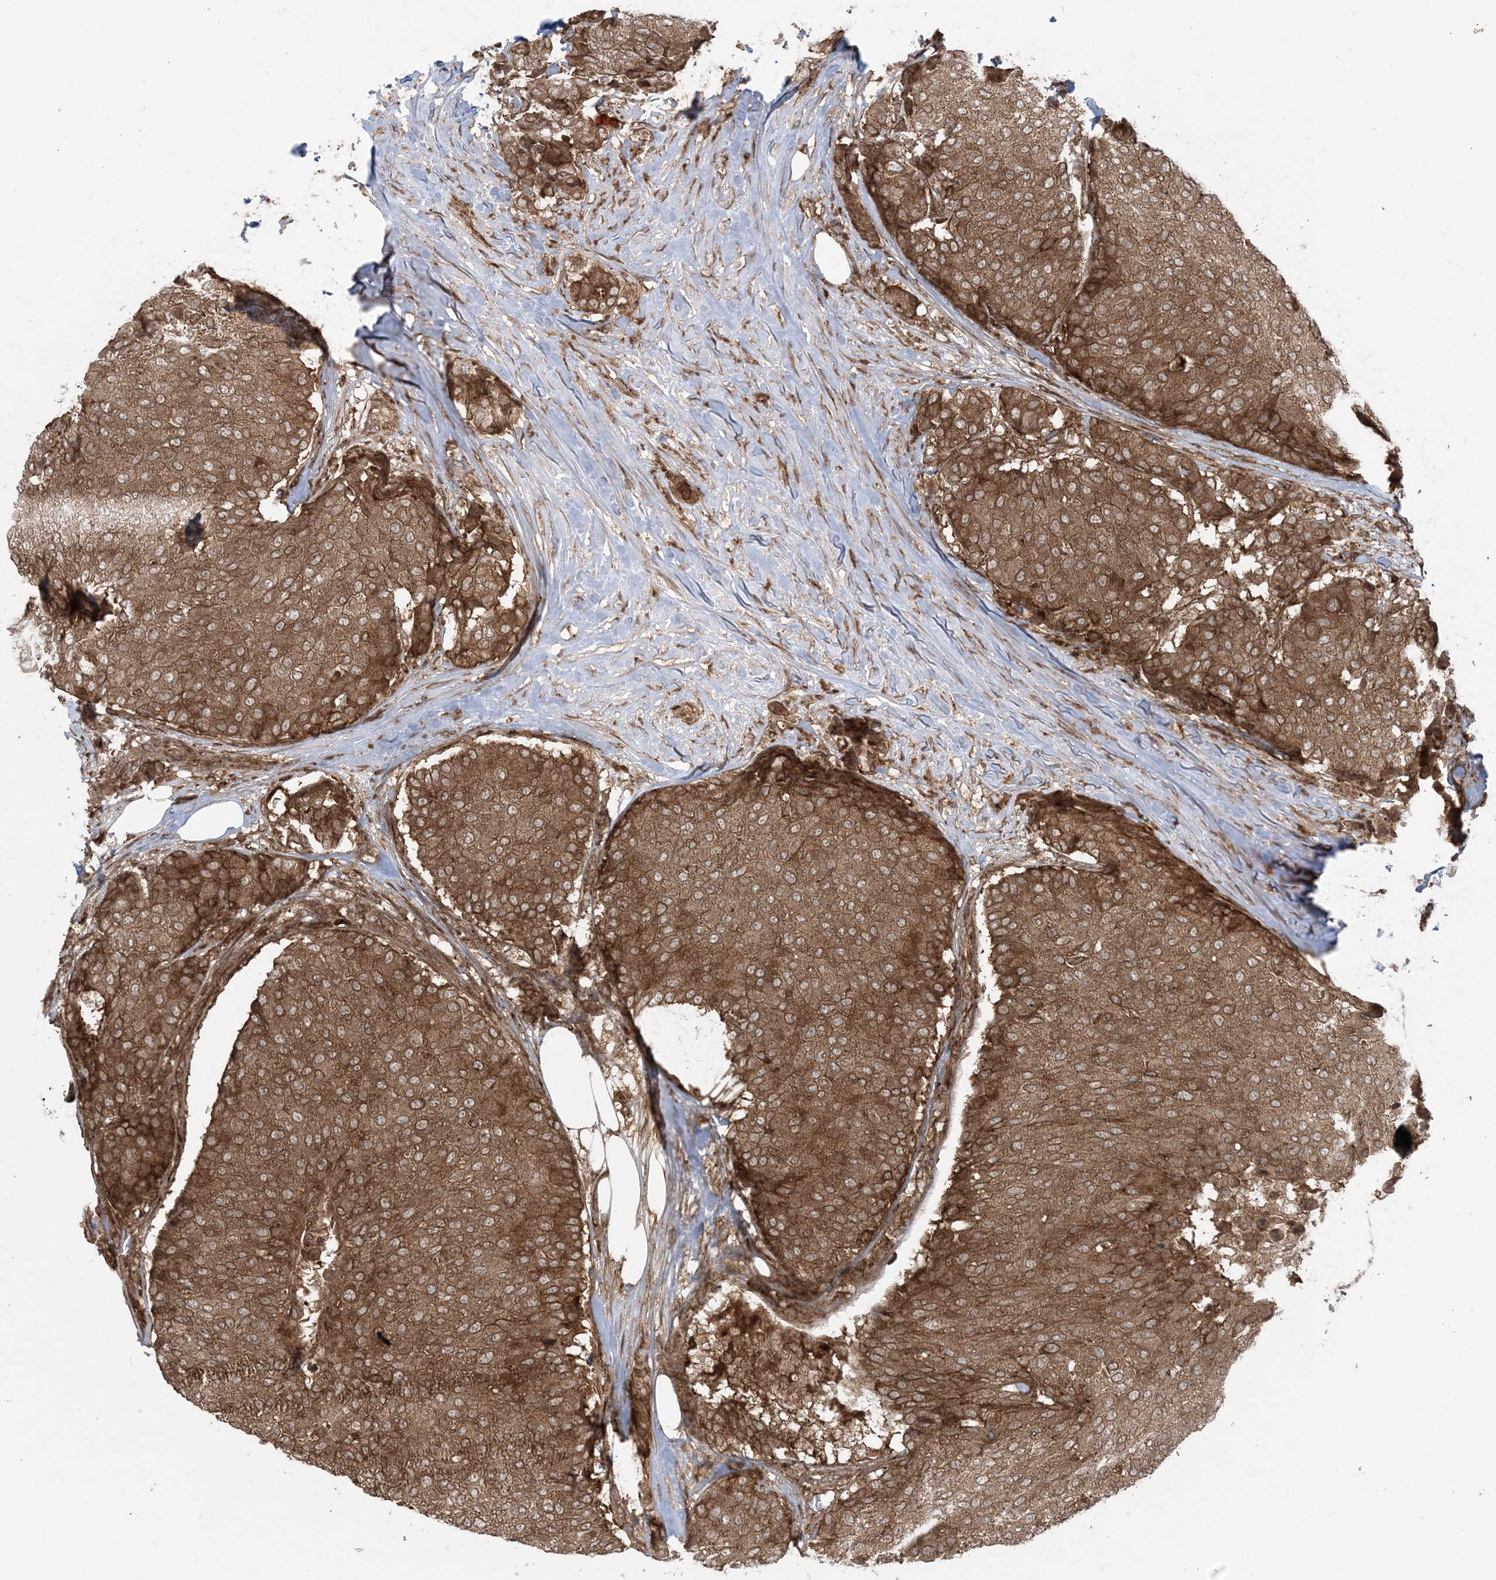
{"staining": {"intensity": "strong", "quantity": ">75%", "location": "cytoplasmic/membranous"}, "tissue": "breast cancer", "cell_type": "Tumor cells", "image_type": "cancer", "snomed": [{"axis": "morphology", "description": "Duct carcinoma"}, {"axis": "topography", "description": "Breast"}], "caption": "The immunohistochemical stain labels strong cytoplasmic/membranous expression in tumor cells of invasive ductal carcinoma (breast) tissue. (DAB = brown stain, brightfield microscopy at high magnification).", "gene": "DDX19B", "patient": {"sex": "female", "age": 75}}